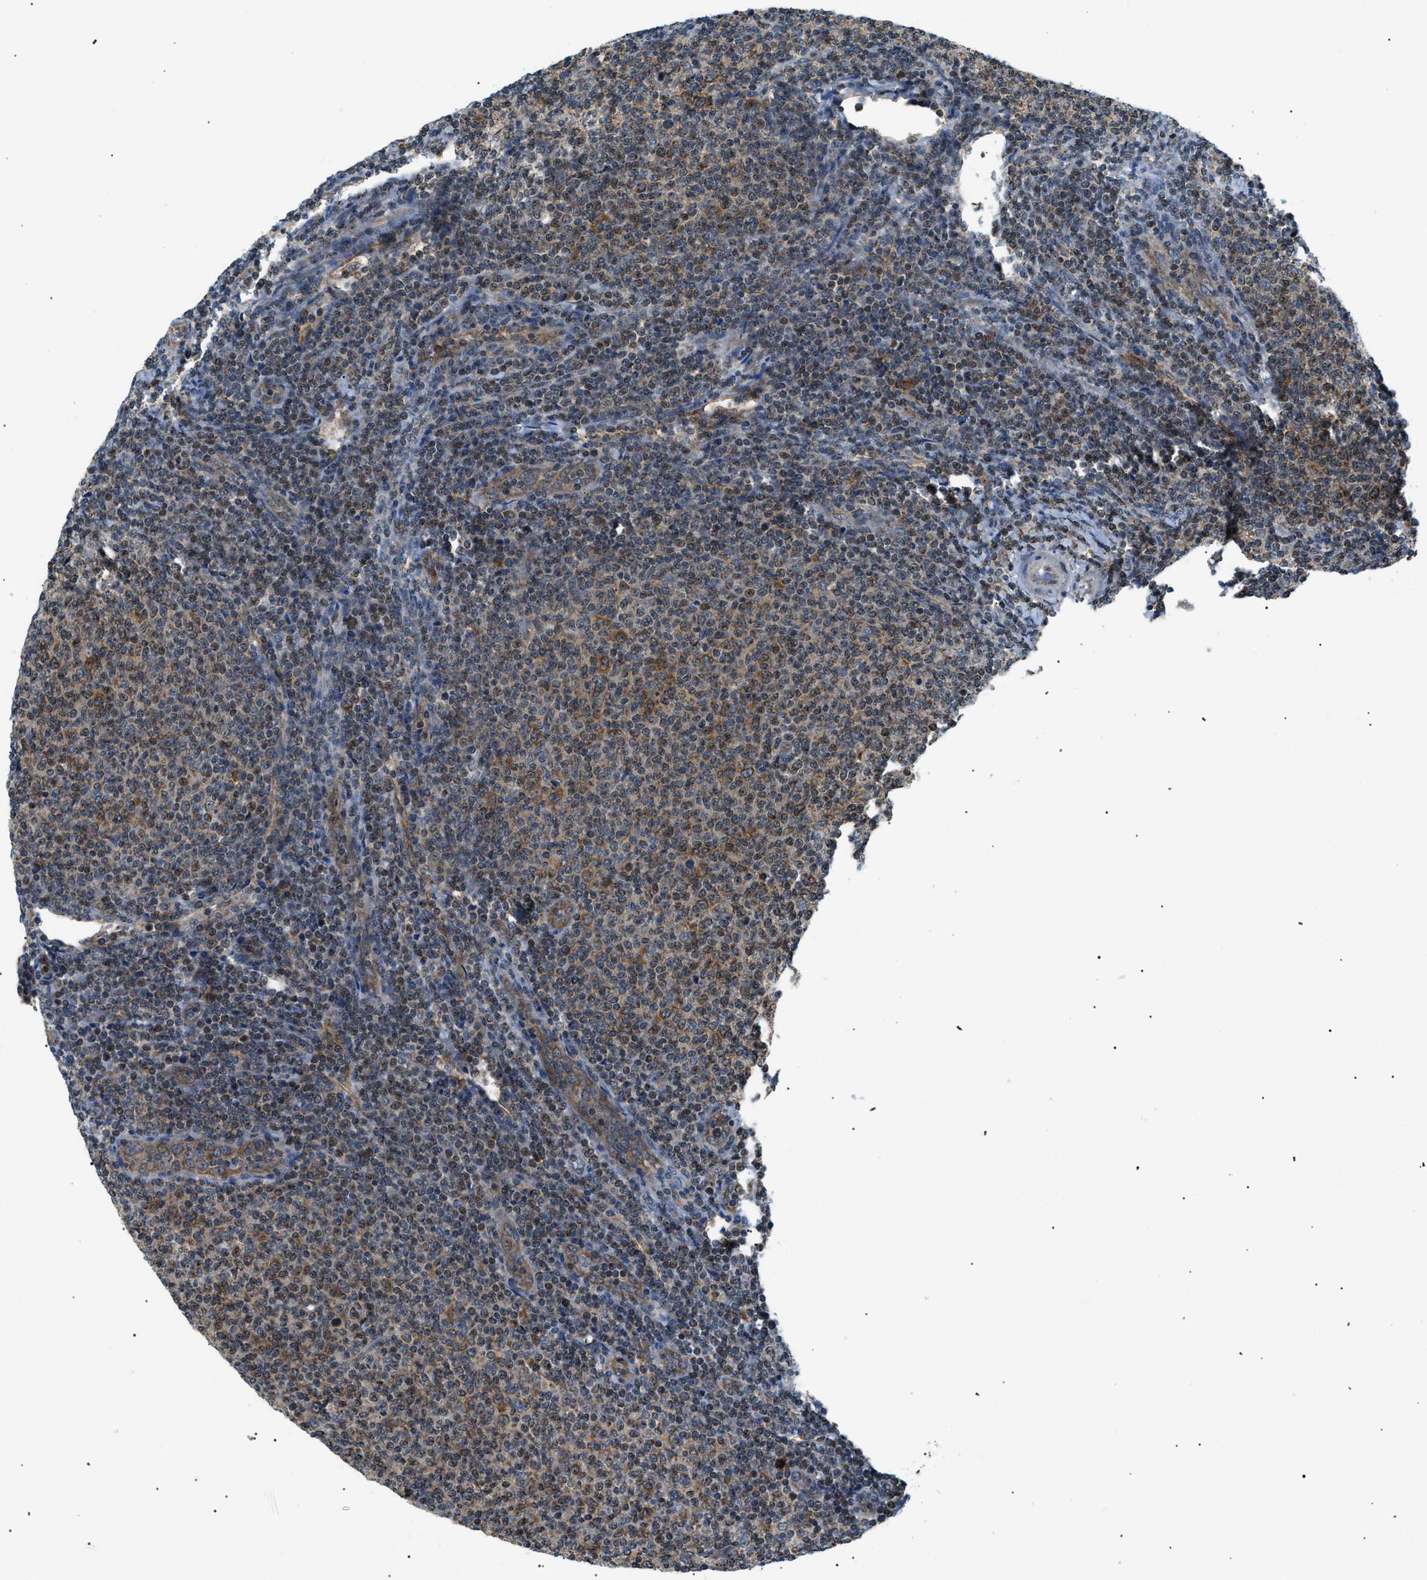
{"staining": {"intensity": "moderate", "quantity": "<25%", "location": "cytoplasmic/membranous,nuclear"}, "tissue": "lymphoma", "cell_type": "Tumor cells", "image_type": "cancer", "snomed": [{"axis": "morphology", "description": "Malignant lymphoma, non-Hodgkin's type, Low grade"}, {"axis": "topography", "description": "Lymph node"}], "caption": "Low-grade malignant lymphoma, non-Hodgkin's type tissue demonstrates moderate cytoplasmic/membranous and nuclear expression in about <25% of tumor cells Immunohistochemistry (ihc) stains the protein of interest in brown and the nuclei are stained blue.", "gene": "SRPK1", "patient": {"sex": "male", "age": 66}}